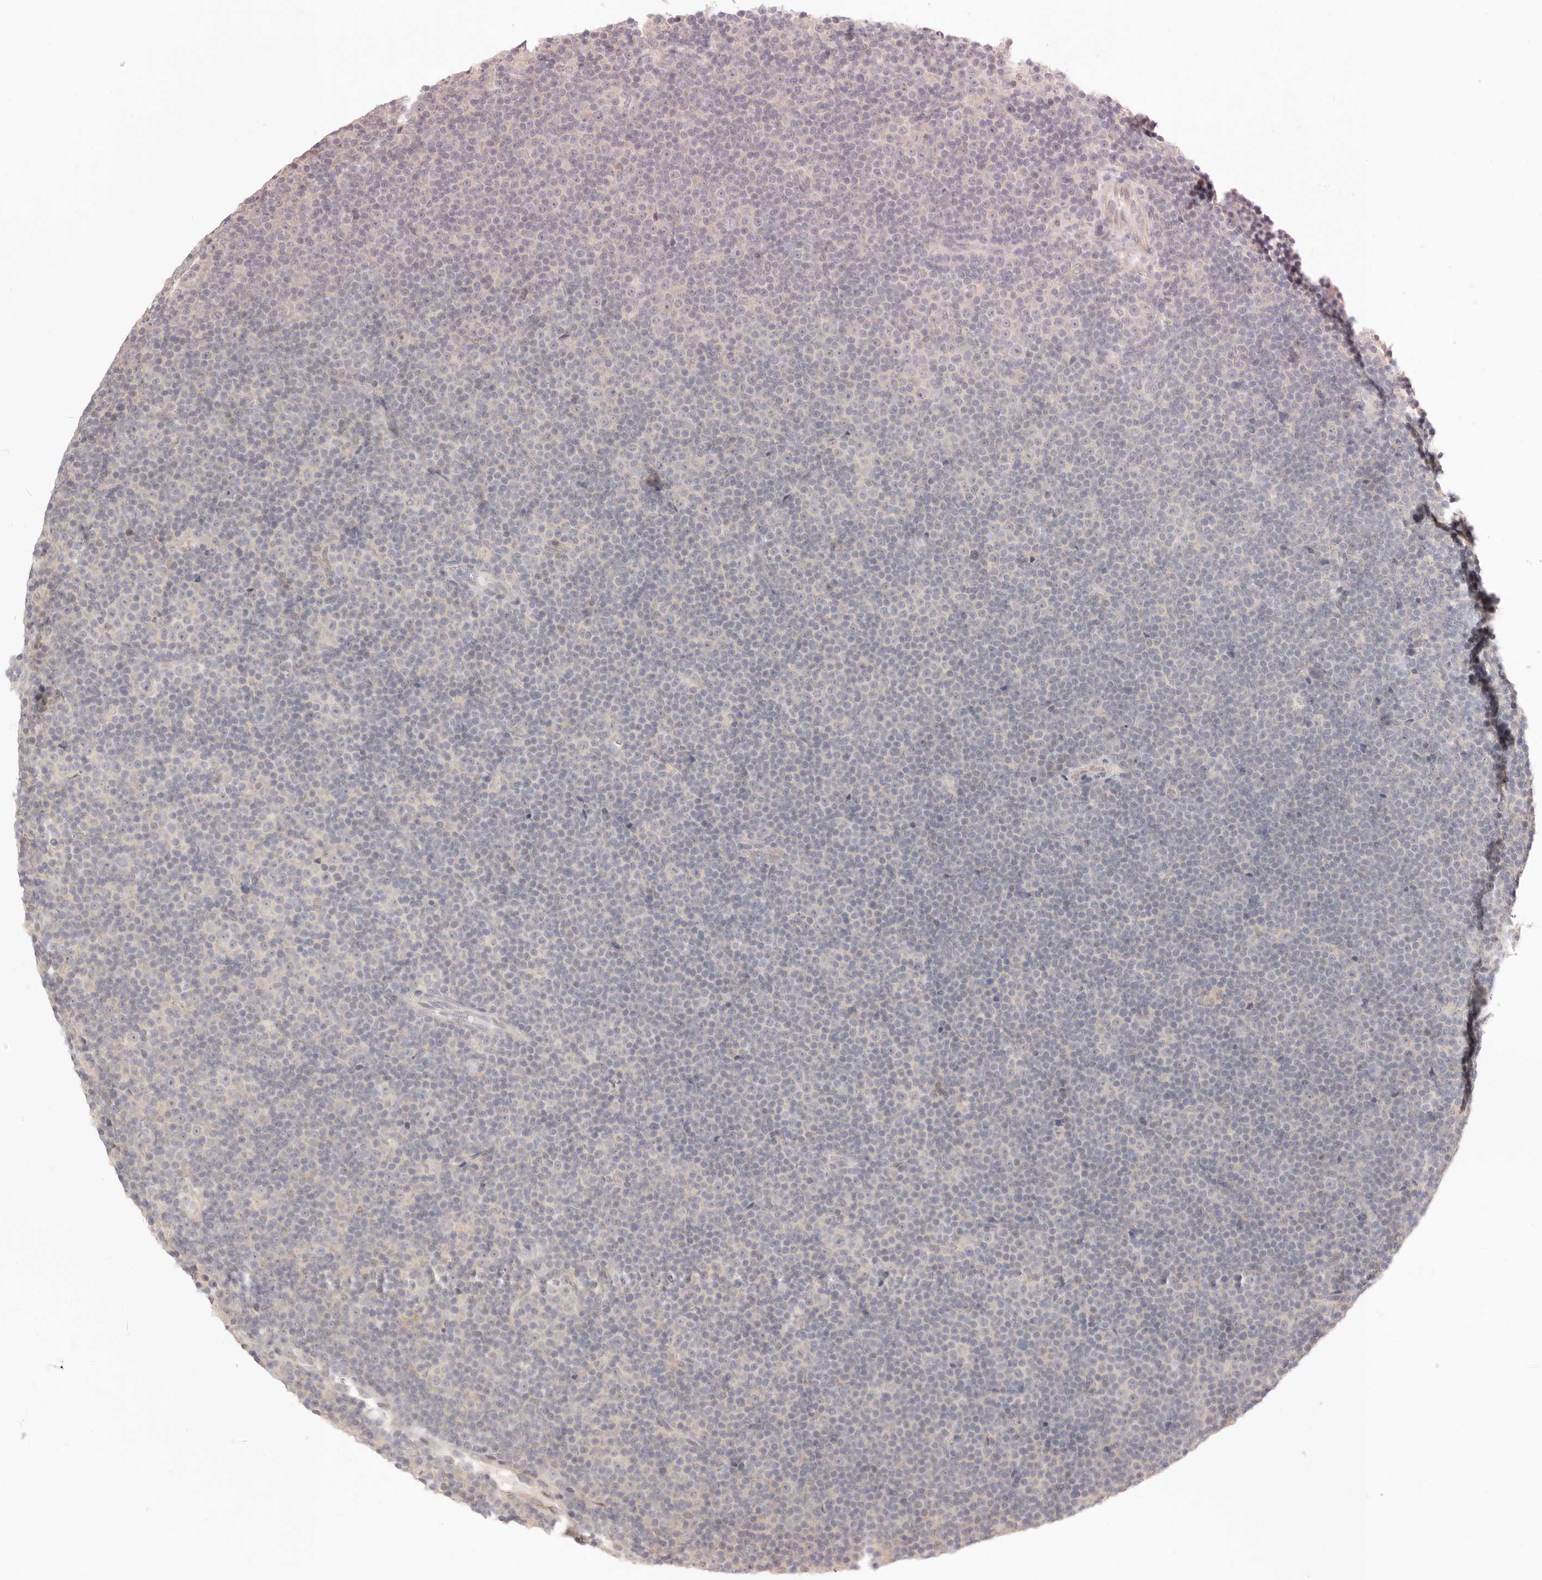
{"staining": {"intensity": "negative", "quantity": "none", "location": "none"}, "tissue": "lymphoma", "cell_type": "Tumor cells", "image_type": "cancer", "snomed": [{"axis": "morphology", "description": "Malignant lymphoma, non-Hodgkin's type, Low grade"}, {"axis": "topography", "description": "Lymph node"}], "caption": "There is no significant staining in tumor cells of malignant lymphoma, non-Hodgkin's type (low-grade).", "gene": "AHDC1", "patient": {"sex": "female", "age": 67}}